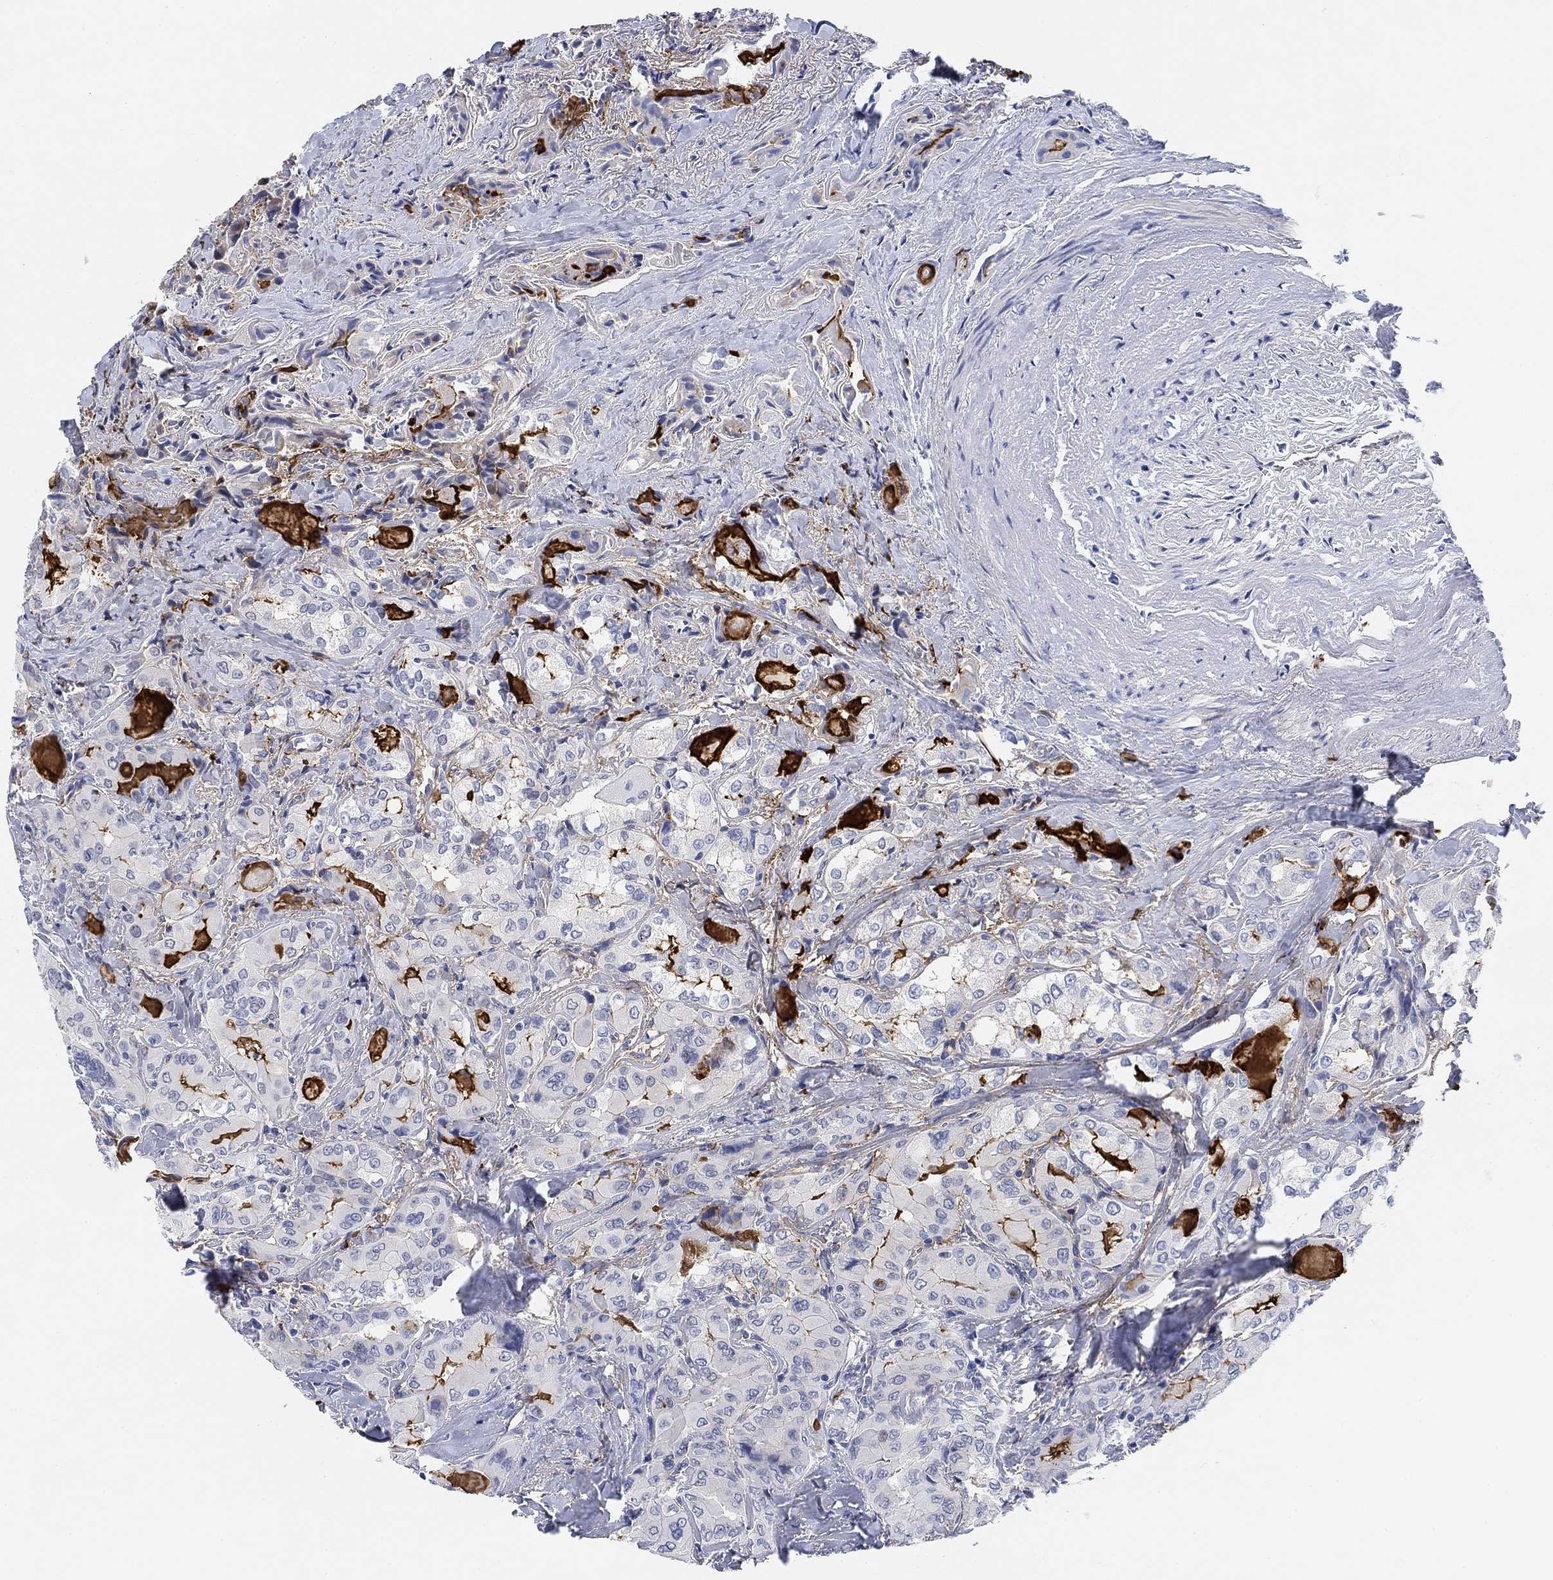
{"staining": {"intensity": "negative", "quantity": "none", "location": "none"}, "tissue": "thyroid cancer", "cell_type": "Tumor cells", "image_type": "cancer", "snomed": [{"axis": "morphology", "description": "Normal tissue, NOS"}, {"axis": "morphology", "description": "Papillary adenocarcinoma, NOS"}, {"axis": "topography", "description": "Thyroid gland"}], "caption": "This is an IHC histopathology image of human thyroid papillary adenocarcinoma. There is no positivity in tumor cells.", "gene": "PAX6", "patient": {"sex": "female", "age": 66}}